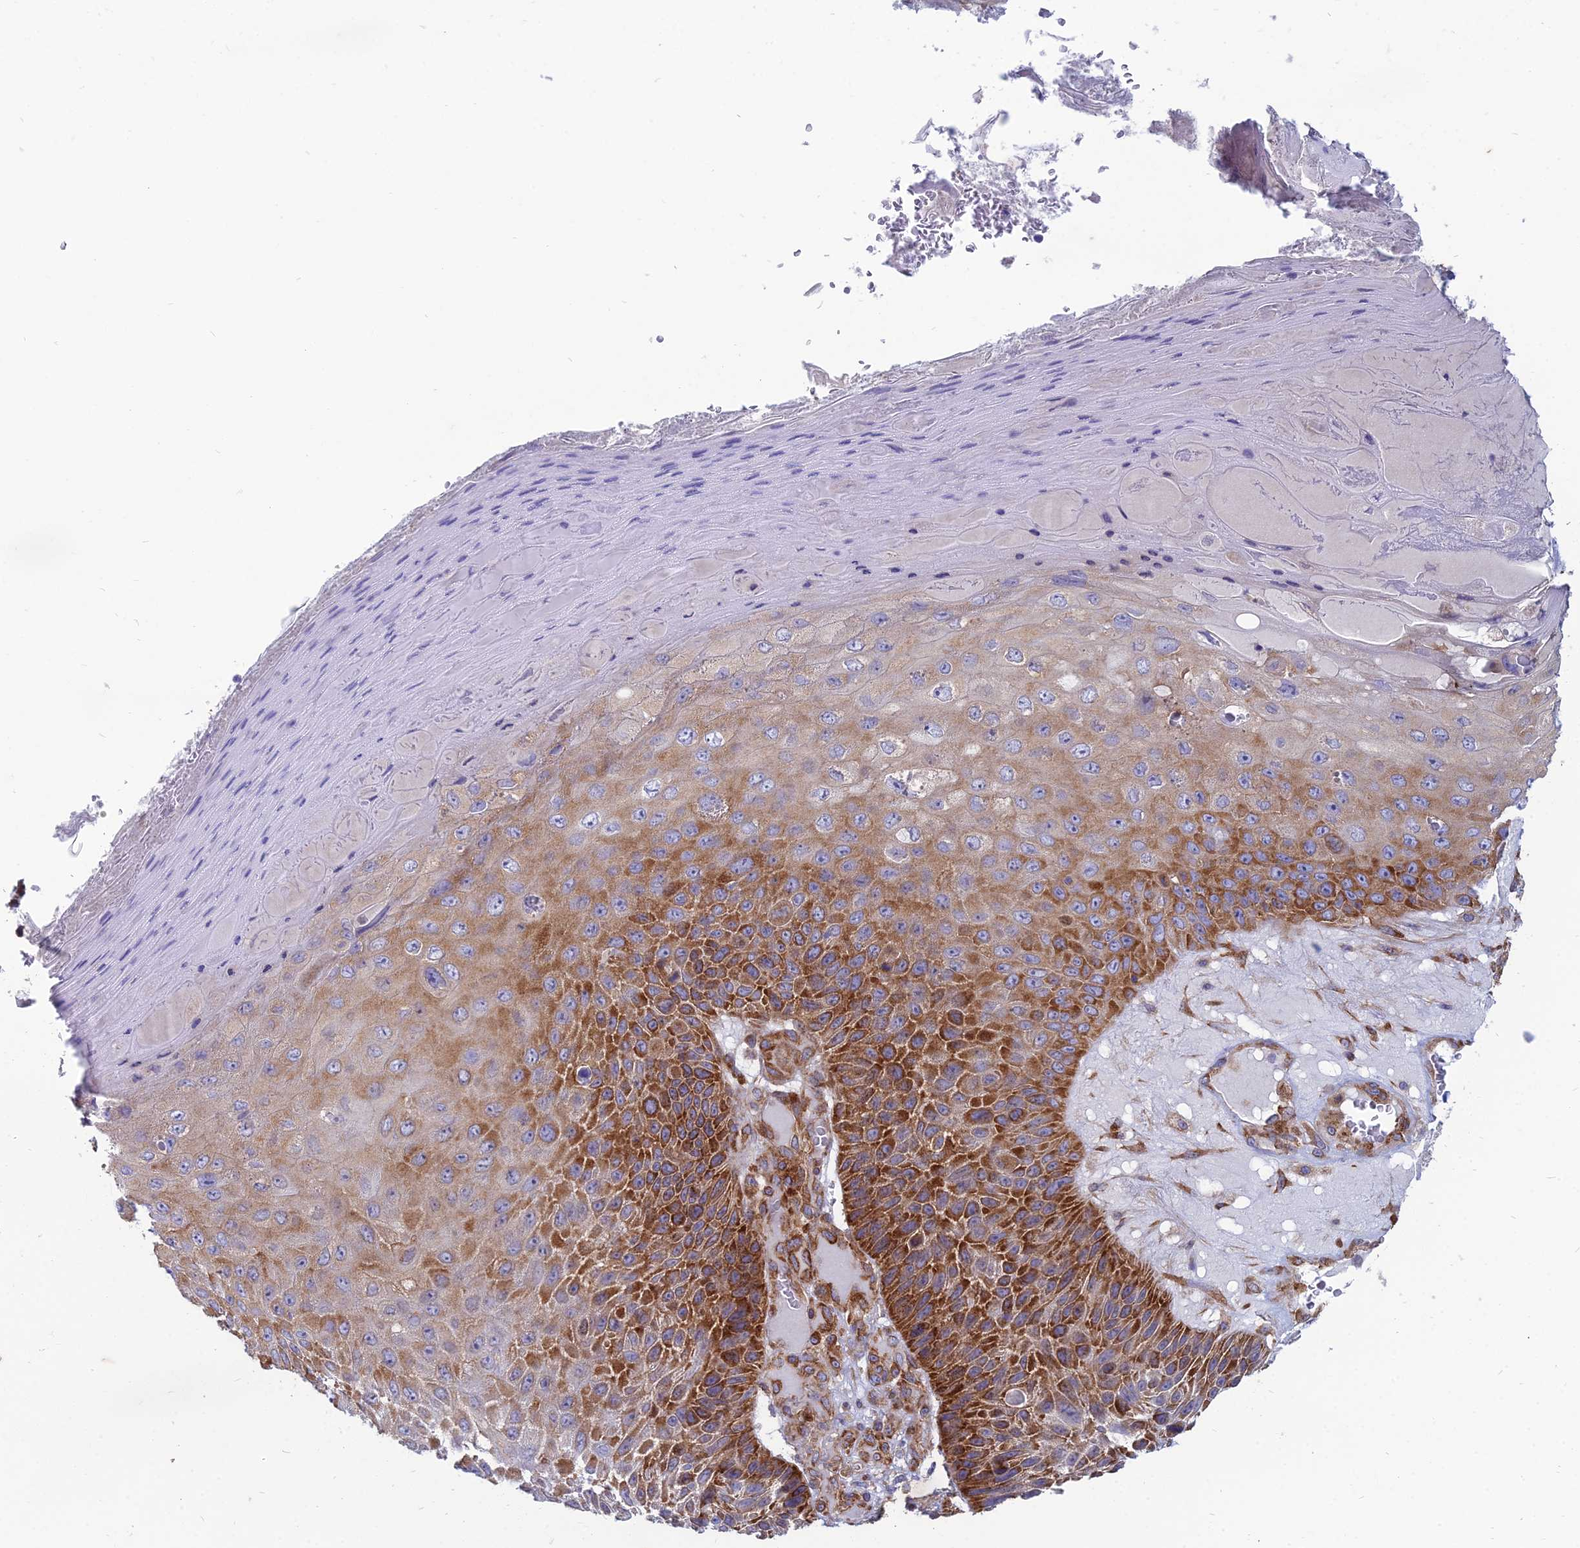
{"staining": {"intensity": "strong", "quantity": "25%-75%", "location": "cytoplasmic/membranous"}, "tissue": "skin cancer", "cell_type": "Tumor cells", "image_type": "cancer", "snomed": [{"axis": "morphology", "description": "Squamous cell carcinoma, NOS"}, {"axis": "topography", "description": "Skin"}], "caption": "High-magnification brightfield microscopy of skin cancer stained with DAB (brown) and counterstained with hematoxylin (blue). tumor cells exhibit strong cytoplasmic/membranous expression is appreciated in about25%-75% of cells. Ihc stains the protein of interest in brown and the nuclei are stained blue.", "gene": "TXLNA", "patient": {"sex": "female", "age": 88}}